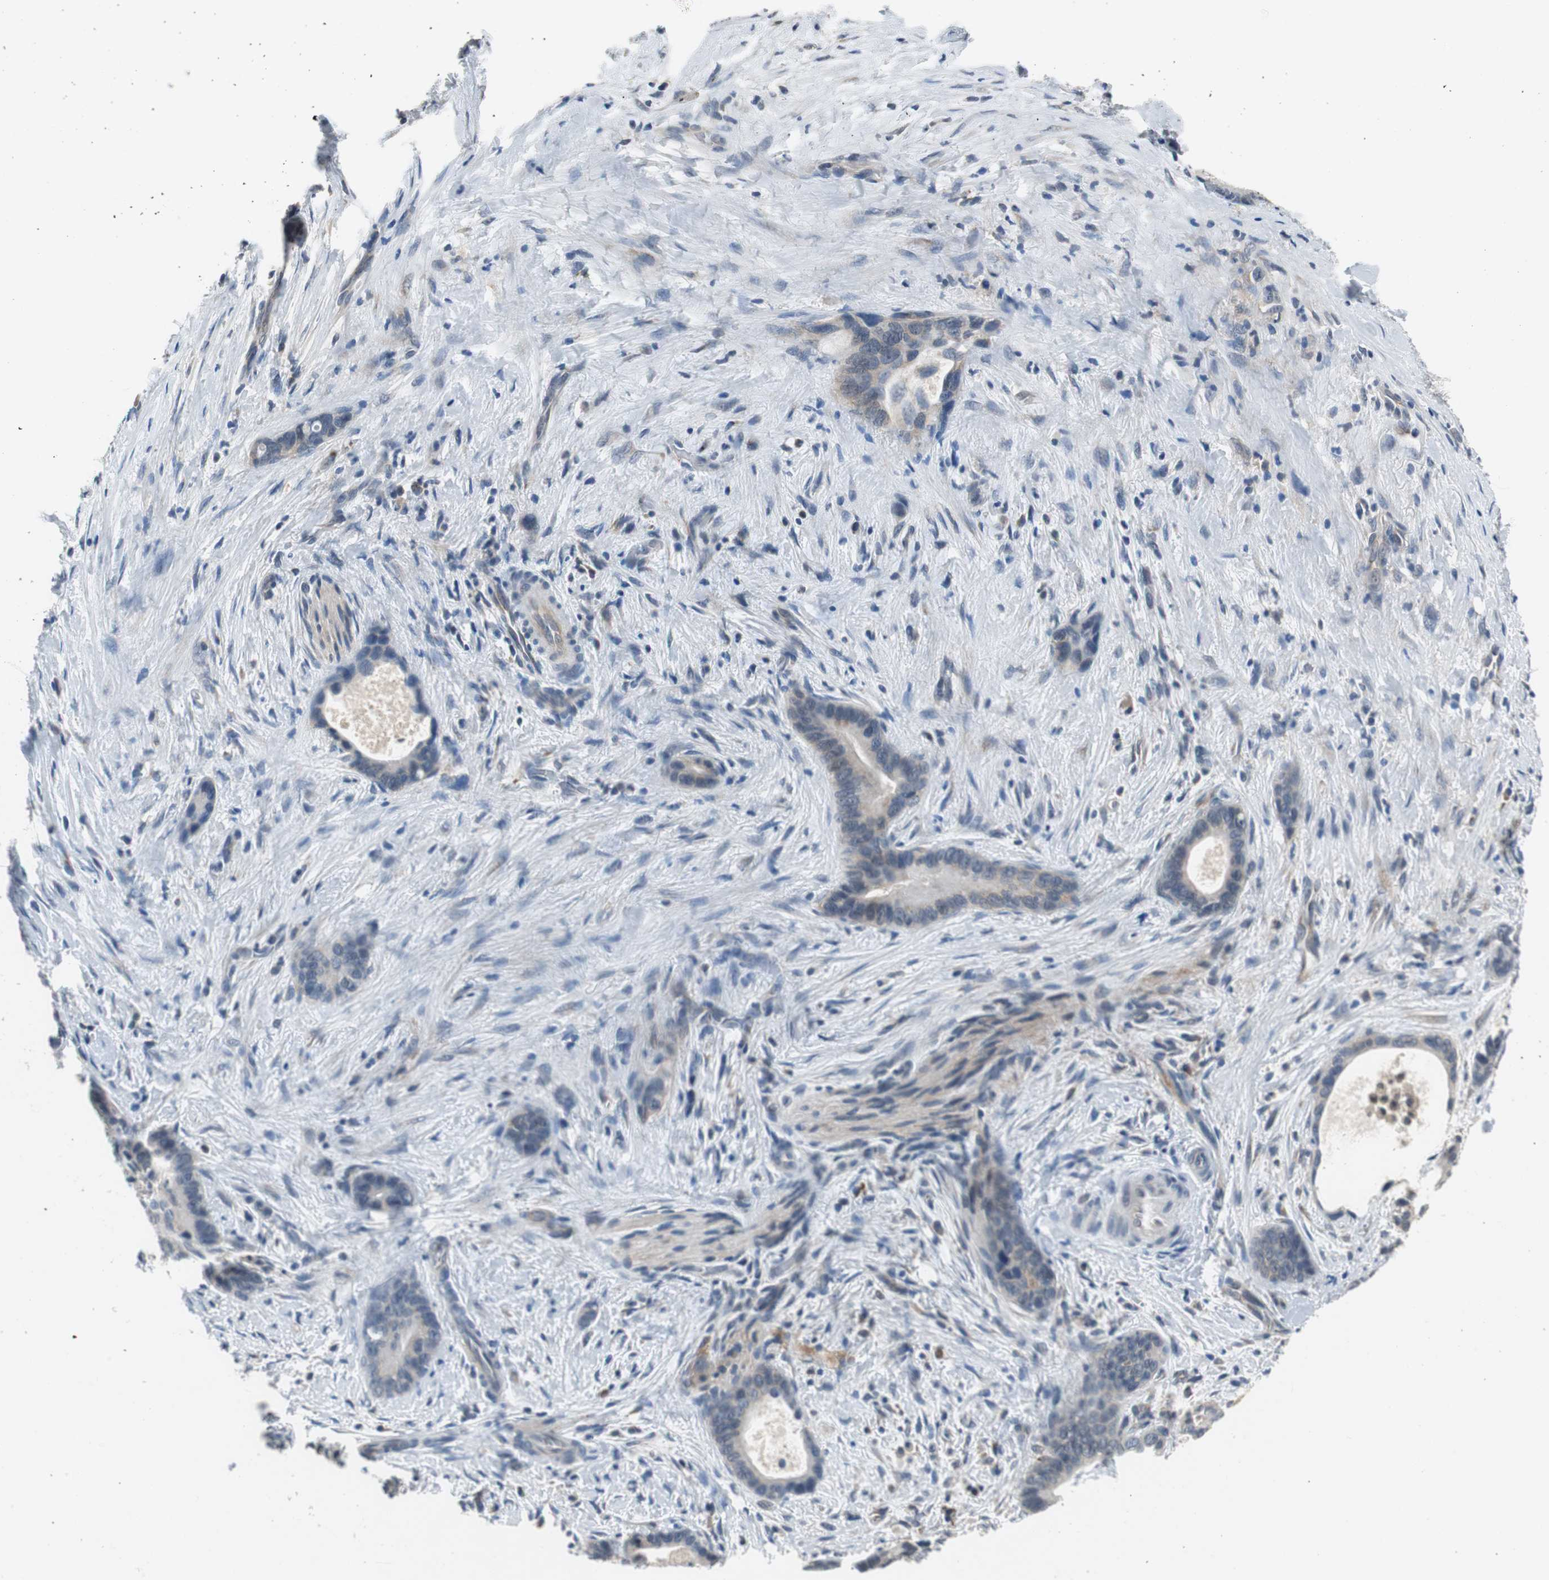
{"staining": {"intensity": "weak", "quantity": "<25%", "location": "cytoplasmic/membranous"}, "tissue": "liver cancer", "cell_type": "Tumor cells", "image_type": "cancer", "snomed": [{"axis": "morphology", "description": "Cholangiocarcinoma"}, {"axis": "topography", "description": "Liver"}], "caption": "Tumor cells show no significant protein expression in cholangiocarcinoma (liver).", "gene": "PLAA", "patient": {"sex": "female", "age": 55}}